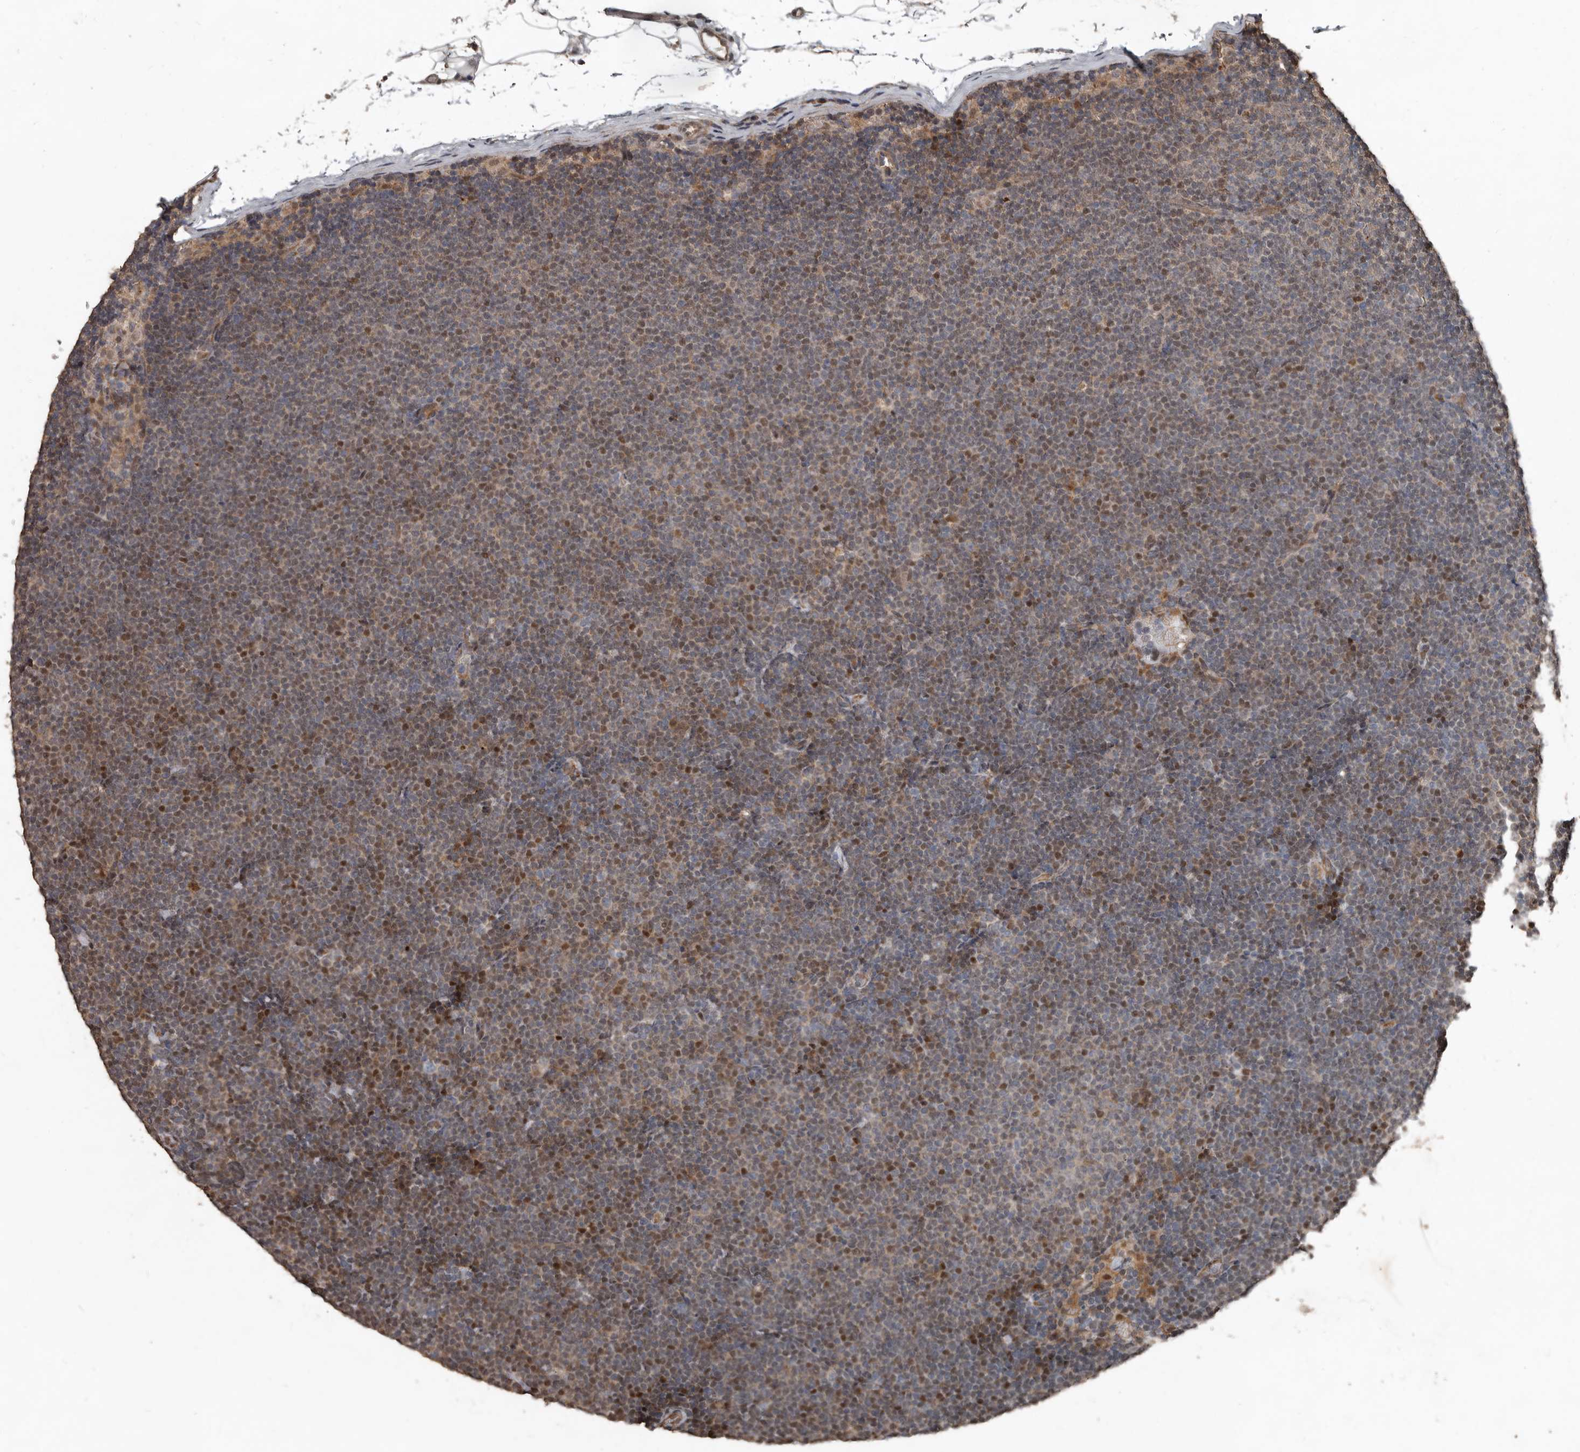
{"staining": {"intensity": "weak", "quantity": "25%-75%", "location": "cytoplasmic/membranous,nuclear"}, "tissue": "lymphoma", "cell_type": "Tumor cells", "image_type": "cancer", "snomed": [{"axis": "morphology", "description": "Malignant lymphoma, non-Hodgkin's type, Low grade"}, {"axis": "topography", "description": "Lymph node"}], "caption": "A low amount of weak cytoplasmic/membranous and nuclear expression is present in about 25%-75% of tumor cells in lymphoma tissue.", "gene": "FSBP", "patient": {"sex": "female", "age": 53}}